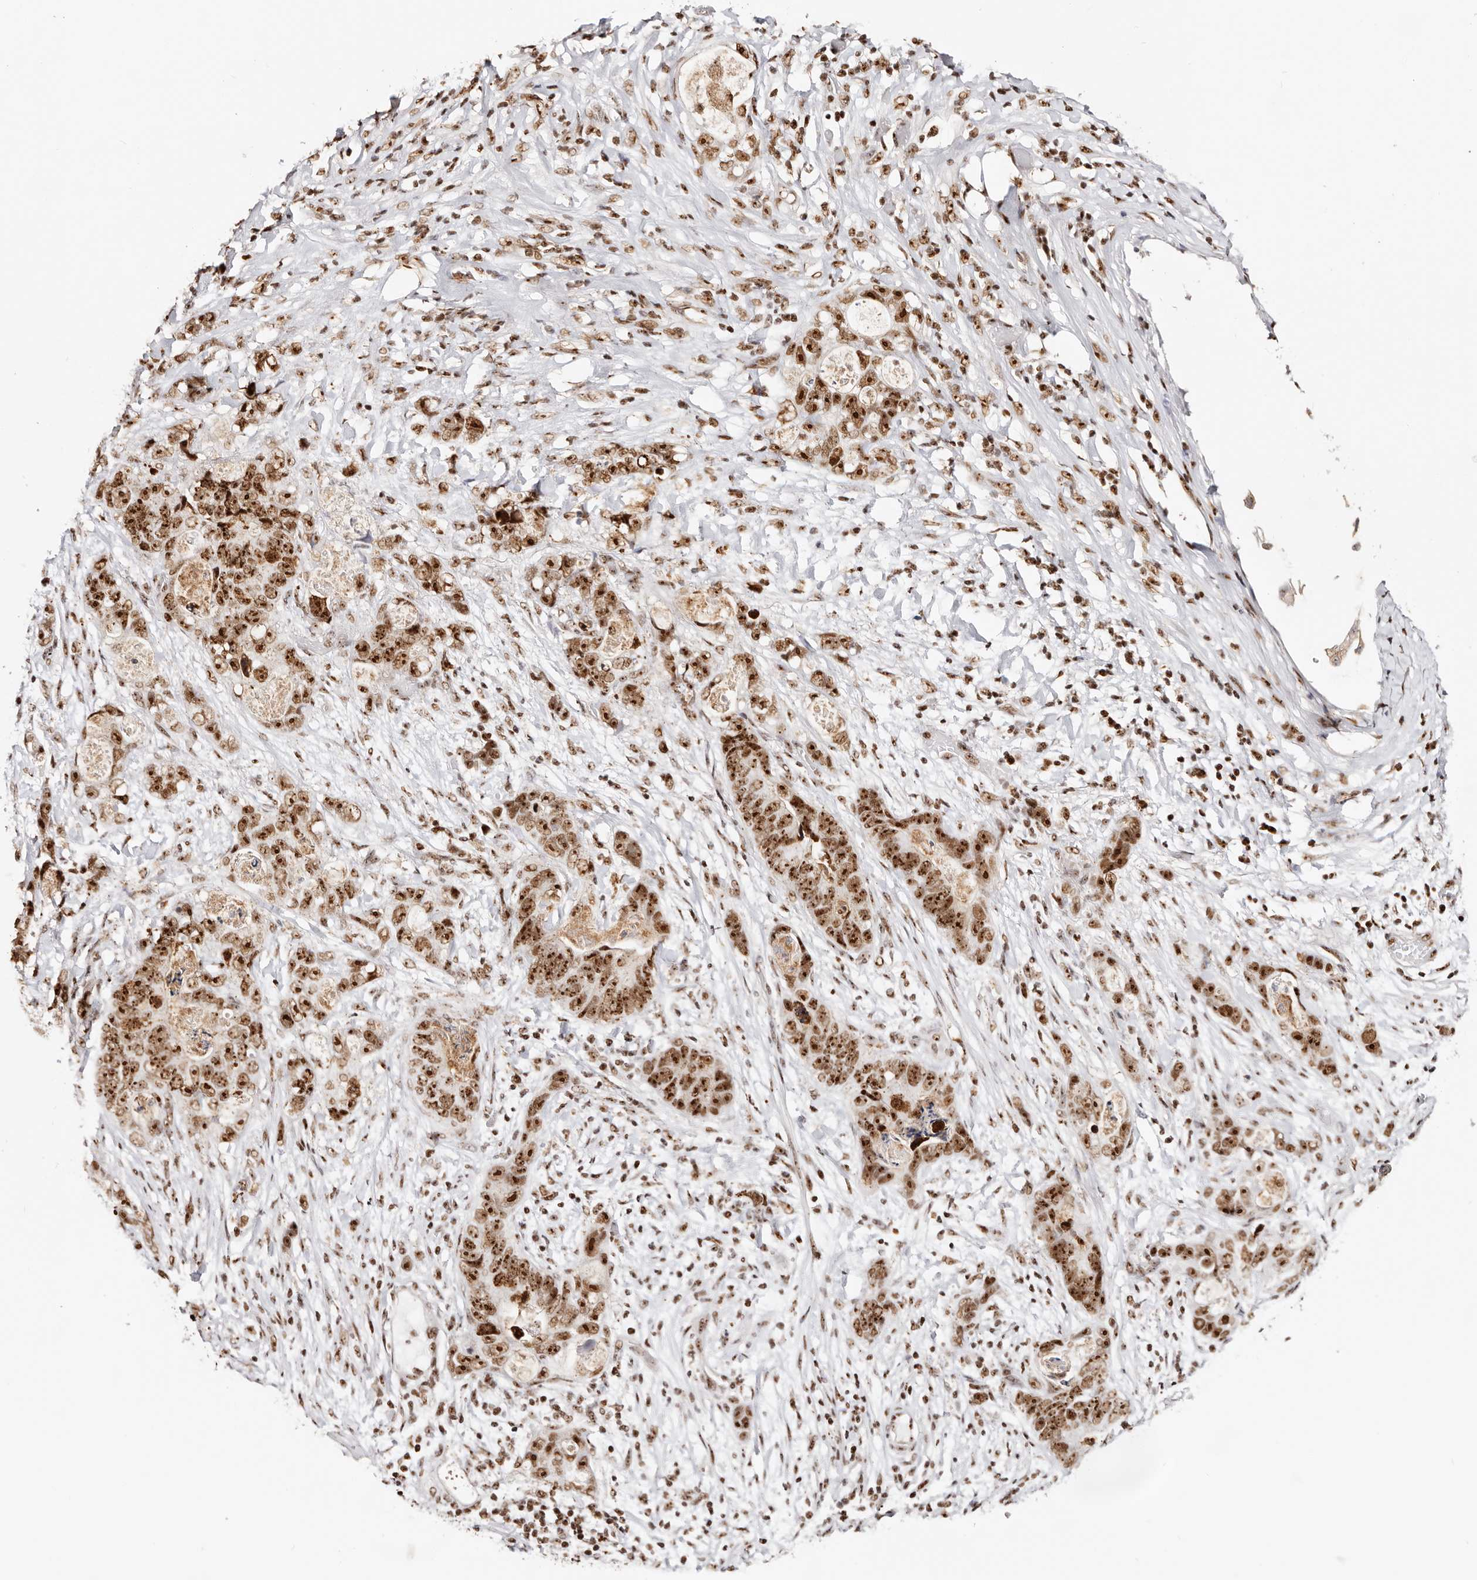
{"staining": {"intensity": "strong", "quantity": ">75%", "location": "nuclear"}, "tissue": "stomach cancer", "cell_type": "Tumor cells", "image_type": "cancer", "snomed": [{"axis": "morphology", "description": "Normal tissue, NOS"}, {"axis": "morphology", "description": "Adenocarcinoma, NOS"}, {"axis": "topography", "description": "Stomach"}], "caption": "This image displays immunohistochemistry staining of human stomach cancer, with high strong nuclear staining in about >75% of tumor cells.", "gene": "IQGAP3", "patient": {"sex": "female", "age": 89}}